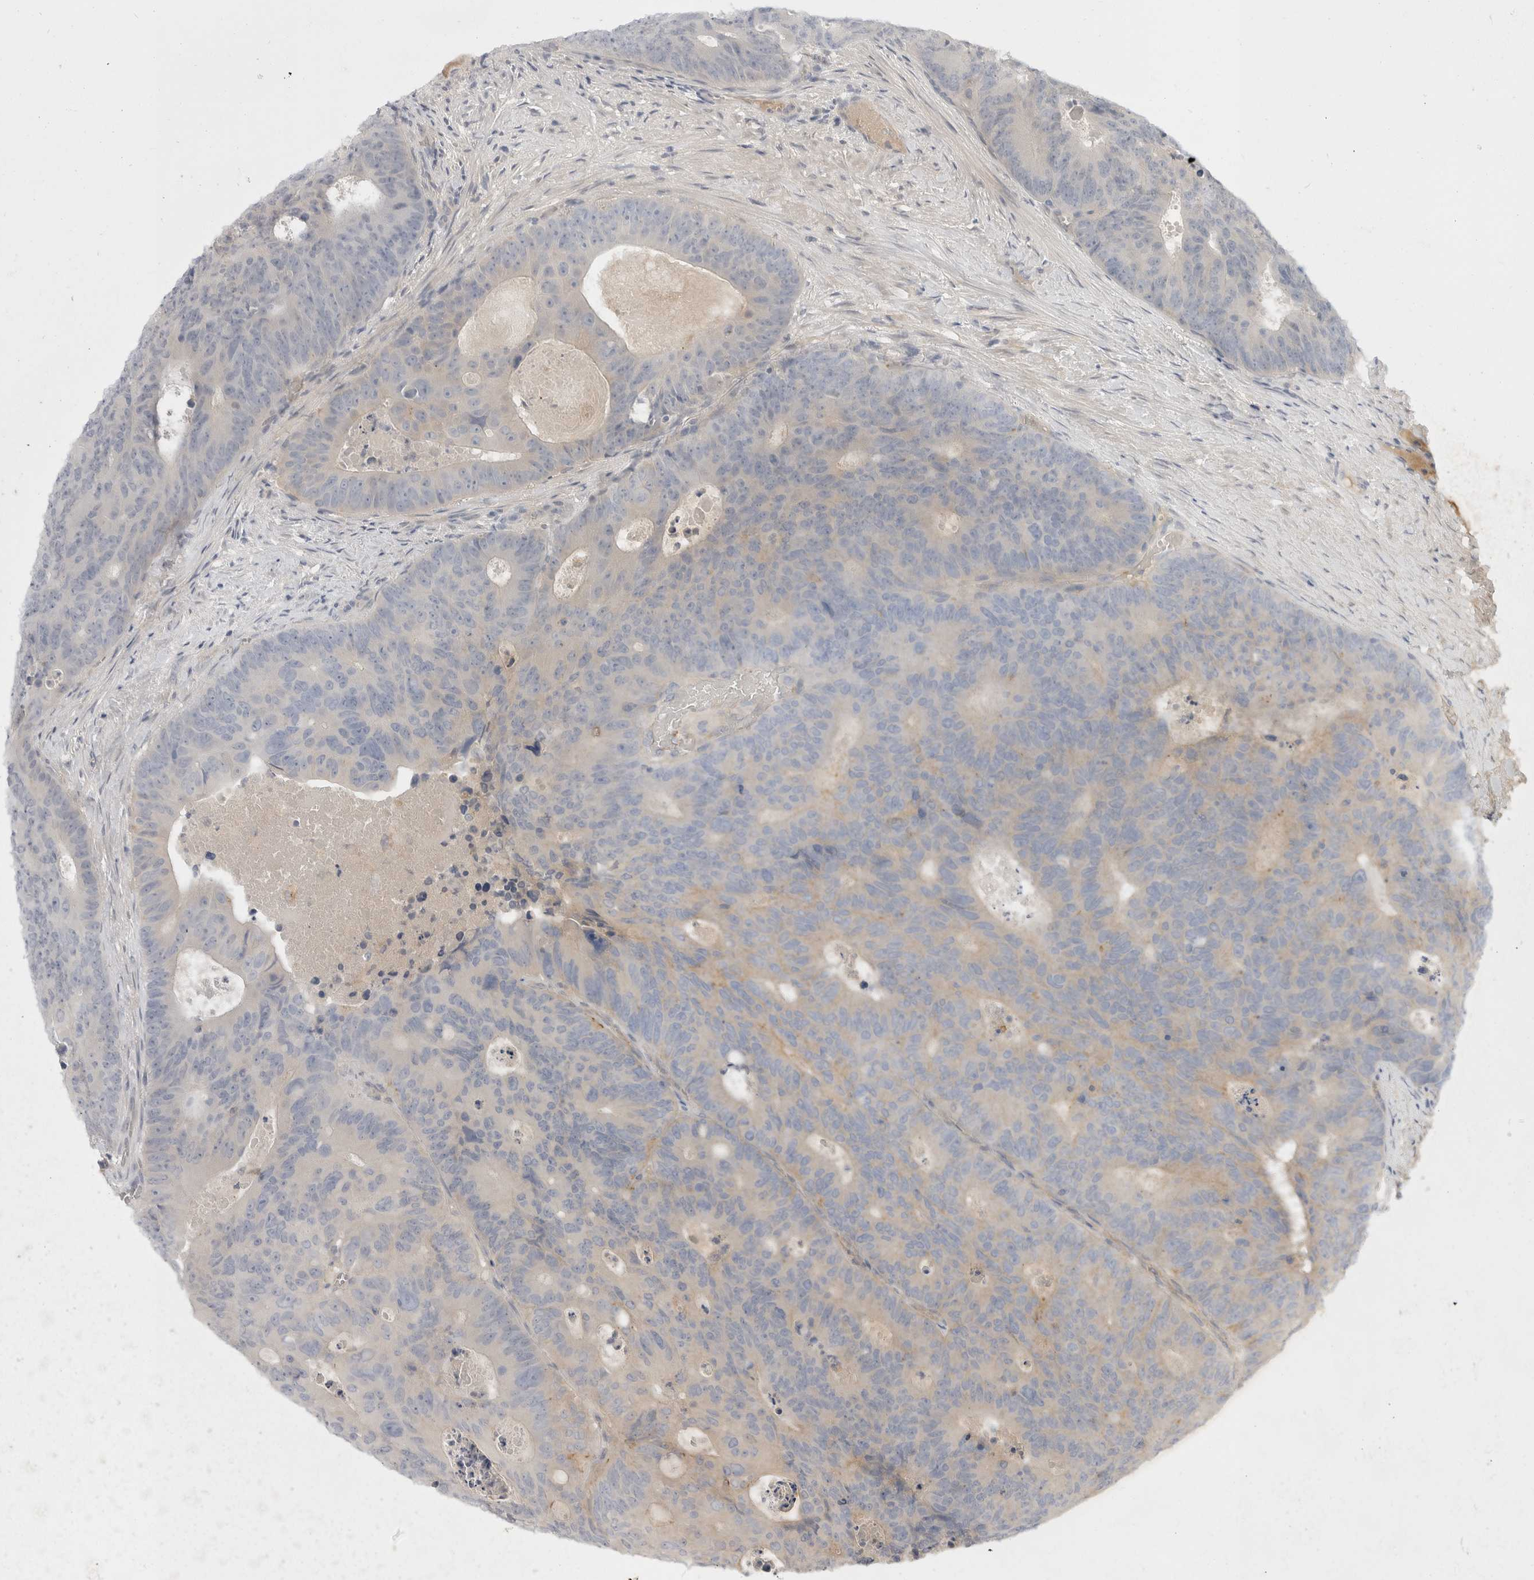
{"staining": {"intensity": "weak", "quantity": "<25%", "location": "cytoplasmic/membranous"}, "tissue": "colorectal cancer", "cell_type": "Tumor cells", "image_type": "cancer", "snomed": [{"axis": "morphology", "description": "Adenocarcinoma, NOS"}, {"axis": "topography", "description": "Colon"}], "caption": "Immunohistochemical staining of colorectal adenocarcinoma demonstrates no significant positivity in tumor cells.", "gene": "TOM1L2", "patient": {"sex": "male", "age": 87}}